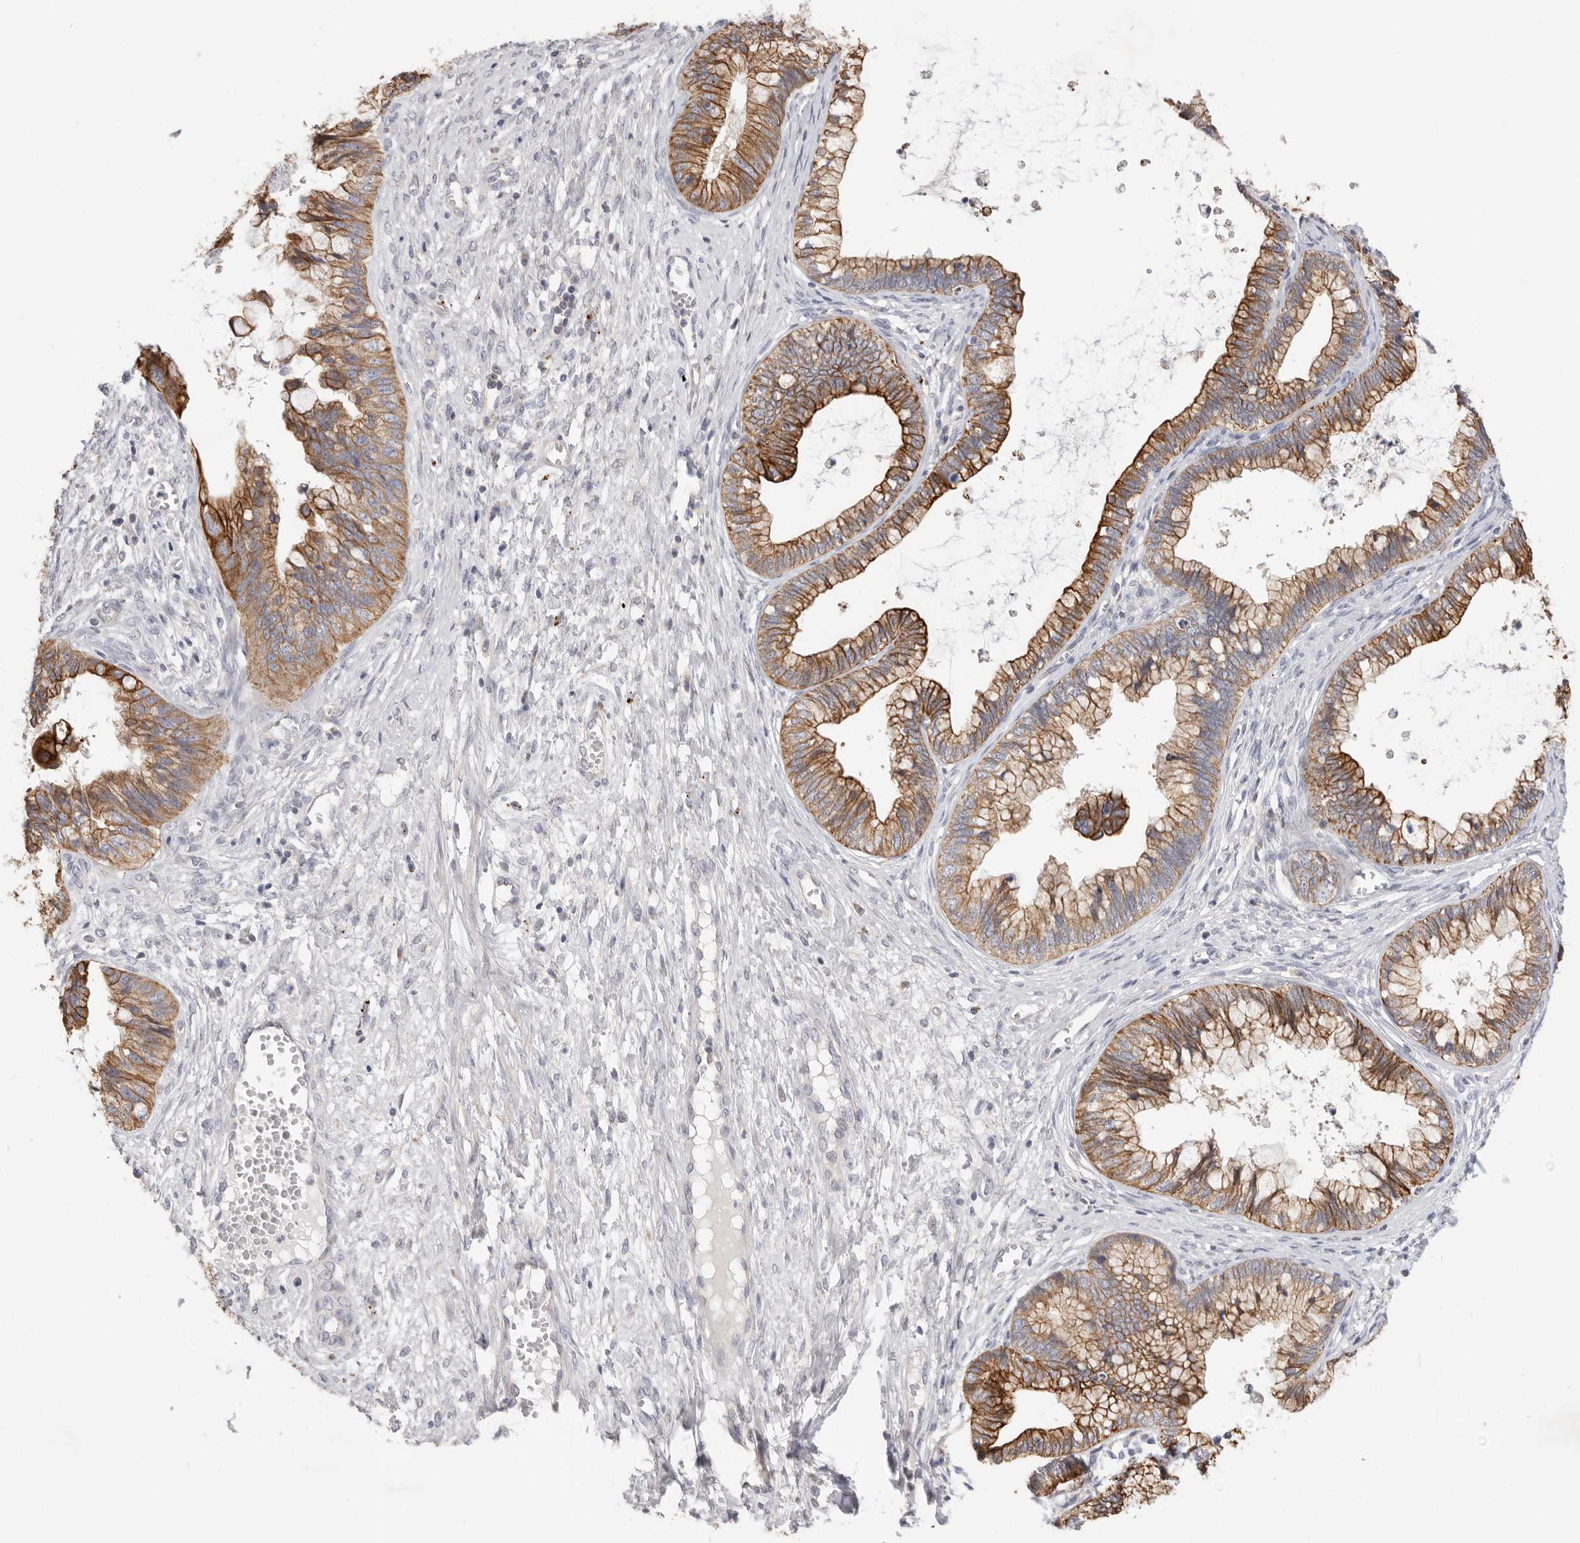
{"staining": {"intensity": "strong", "quantity": ">75%", "location": "cytoplasmic/membranous"}, "tissue": "cervical cancer", "cell_type": "Tumor cells", "image_type": "cancer", "snomed": [{"axis": "morphology", "description": "Adenocarcinoma, NOS"}, {"axis": "topography", "description": "Cervix"}], "caption": "Protein analysis of adenocarcinoma (cervical) tissue displays strong cytoplasmic/membranous staining in about >75% of tumor cells.", "gene": "USH1C", "patient": {"sex": "female", "age": 44}}